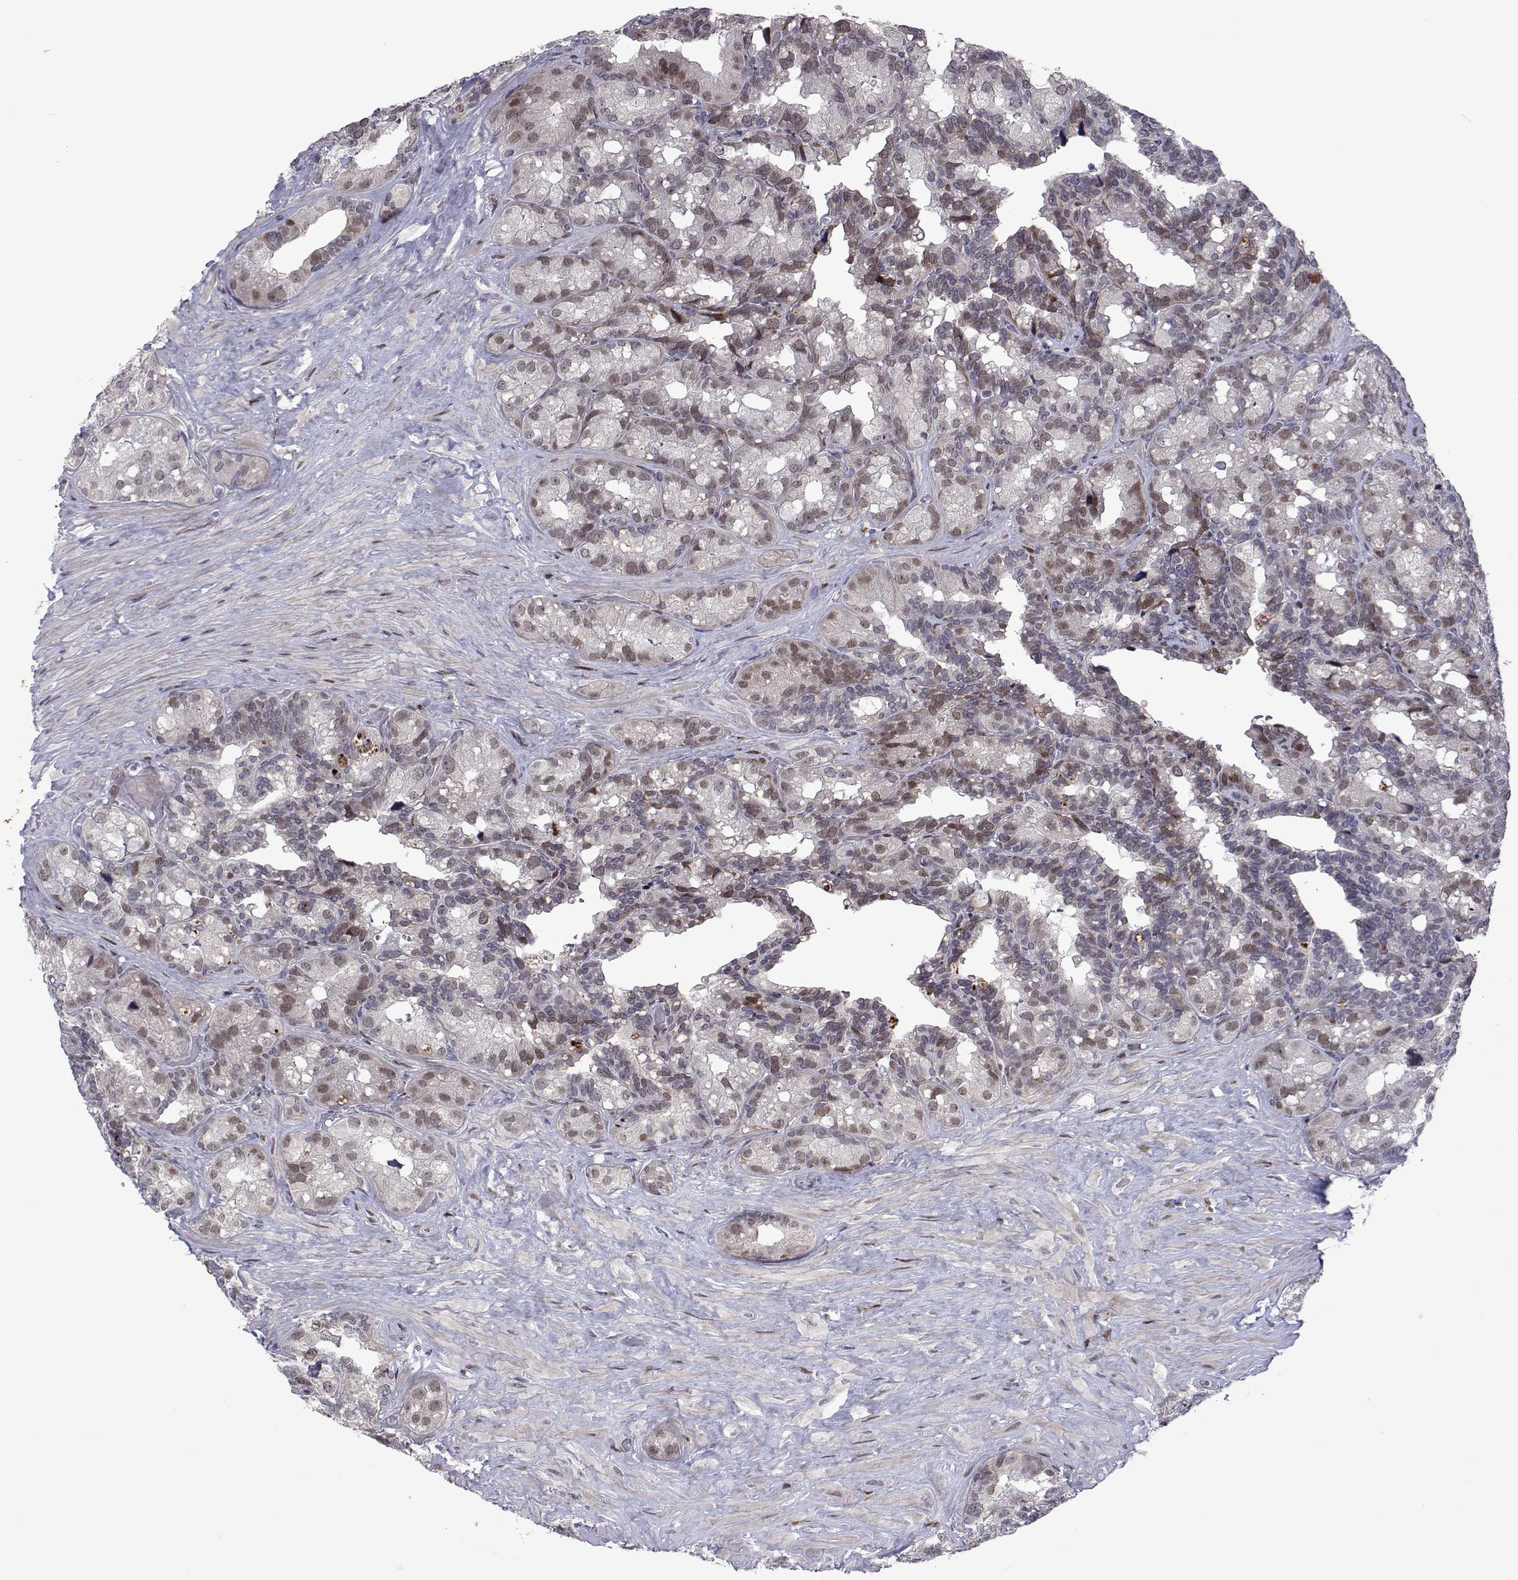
{"staining": {"intensity": "weak", "quantity": "<25%", "location": "cytoplasmic/membranous,nuclear"}, "tissue": "seminal vesicle", "cell_type": "Glandular cells", "image_type": "normal", "snomed": [{"axis": "morphology", "description": "Normal tissue, NOS"}, {"axis": "topography", "description": "Seminal veicle"}], "caption": "Immunohistochemical staining of benign seminal vesicle exhibits no significant positivity in glandular cells. (Brightfield microscopy of DAB (3,3'-diaminobenzidine) immunohistochemistry (IHC) at high magnification).", "gene": "EFCAB3", "patient": {"sex": "male", "age": 60}}